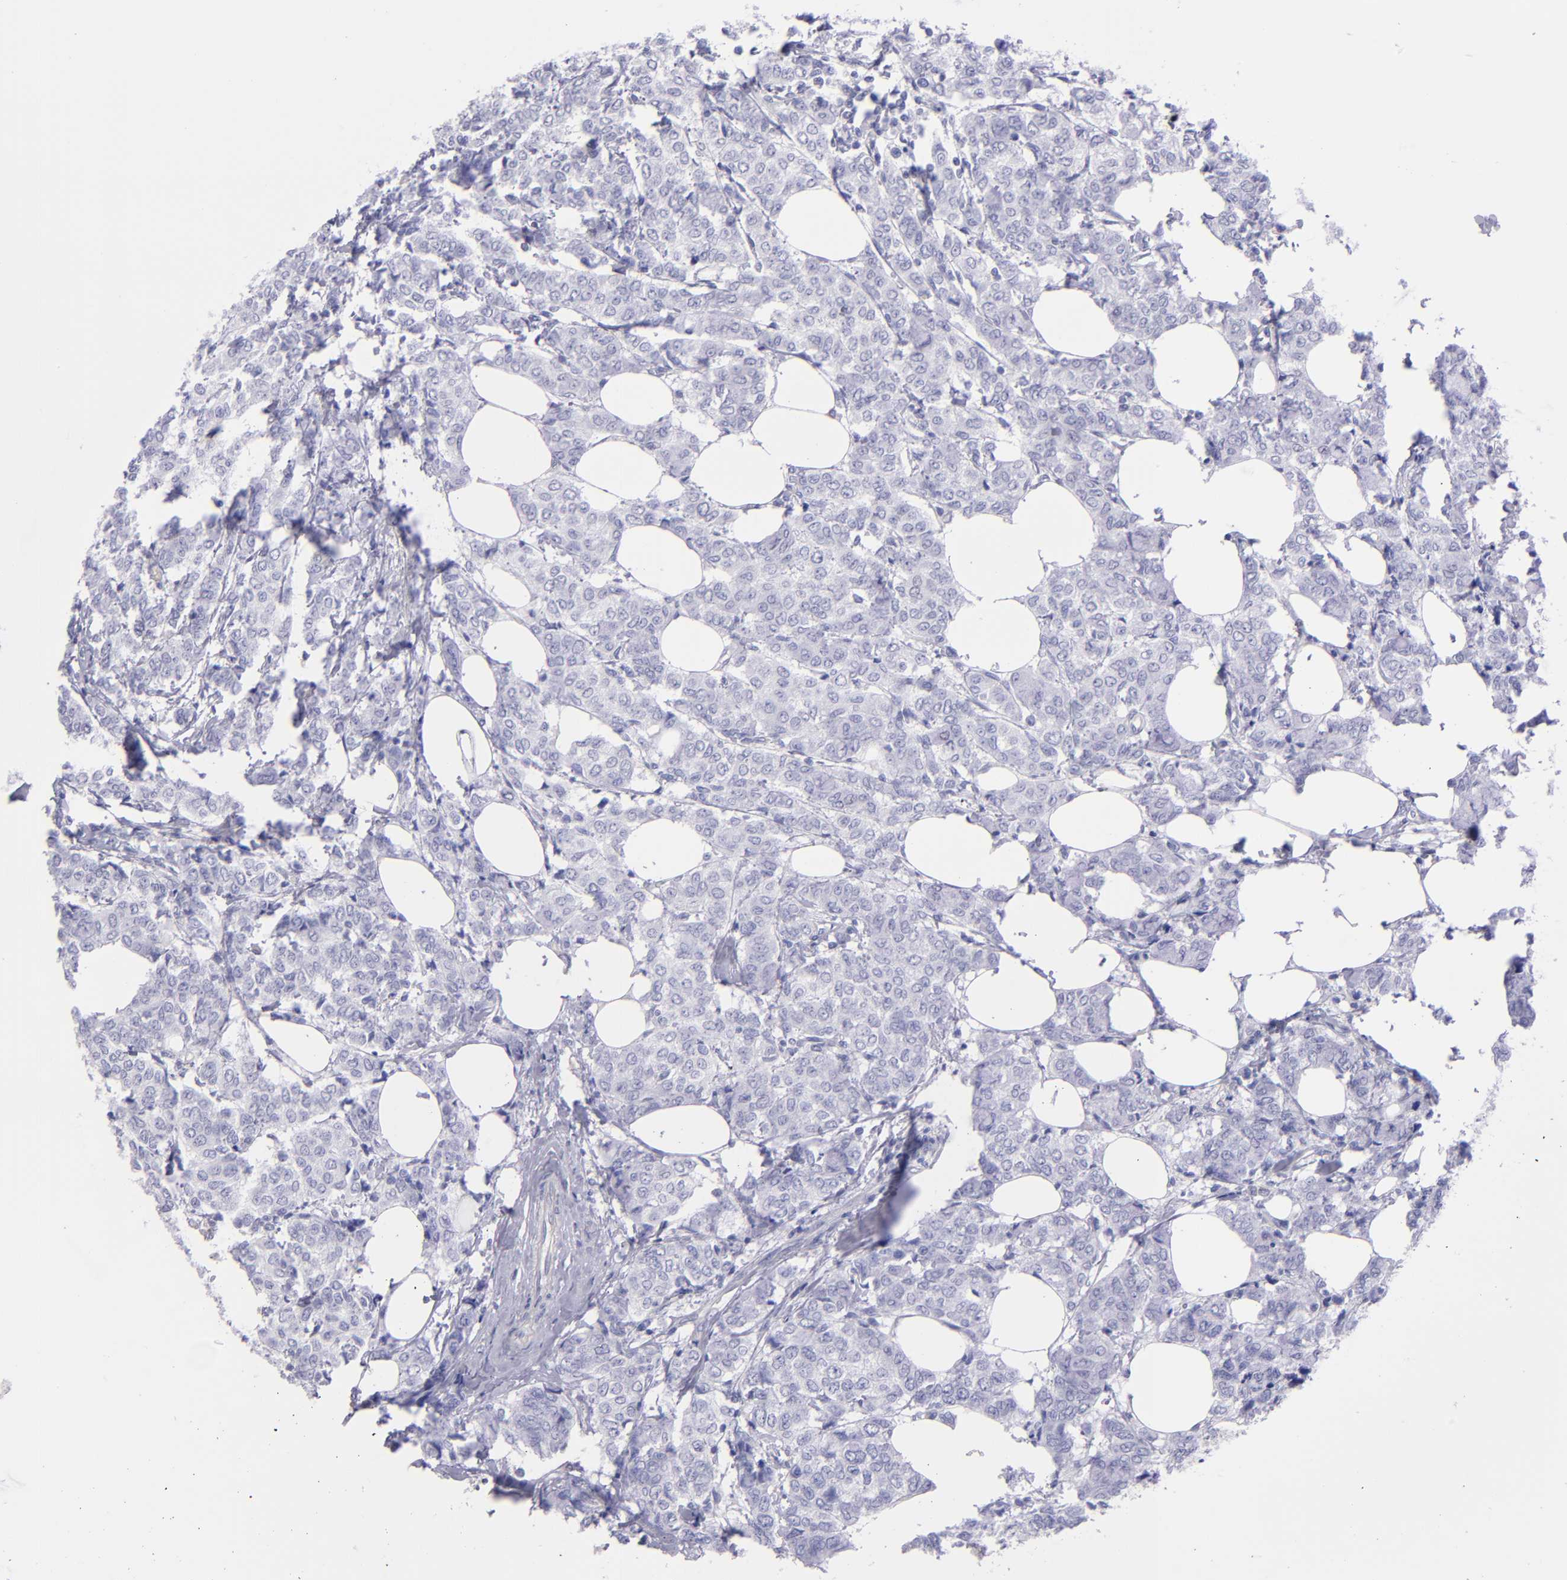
{"staining": {"intensity": "negative", "quantity": "none", "location": "none"}, "tissue": "breast cancer", "cell_type": "Tumor cells", "image_type": "cancer", "snomed": [{"axis": "morphology", "description": "Lobular carcinoma"}, {"axis": "topography", "description": "Breast"}], "caption": "Immunohistochemical staining of human breast cancer displays no significant staining in tumor cells.", "gene": "TG", "patient": {"sex": "female", "age": 60}}